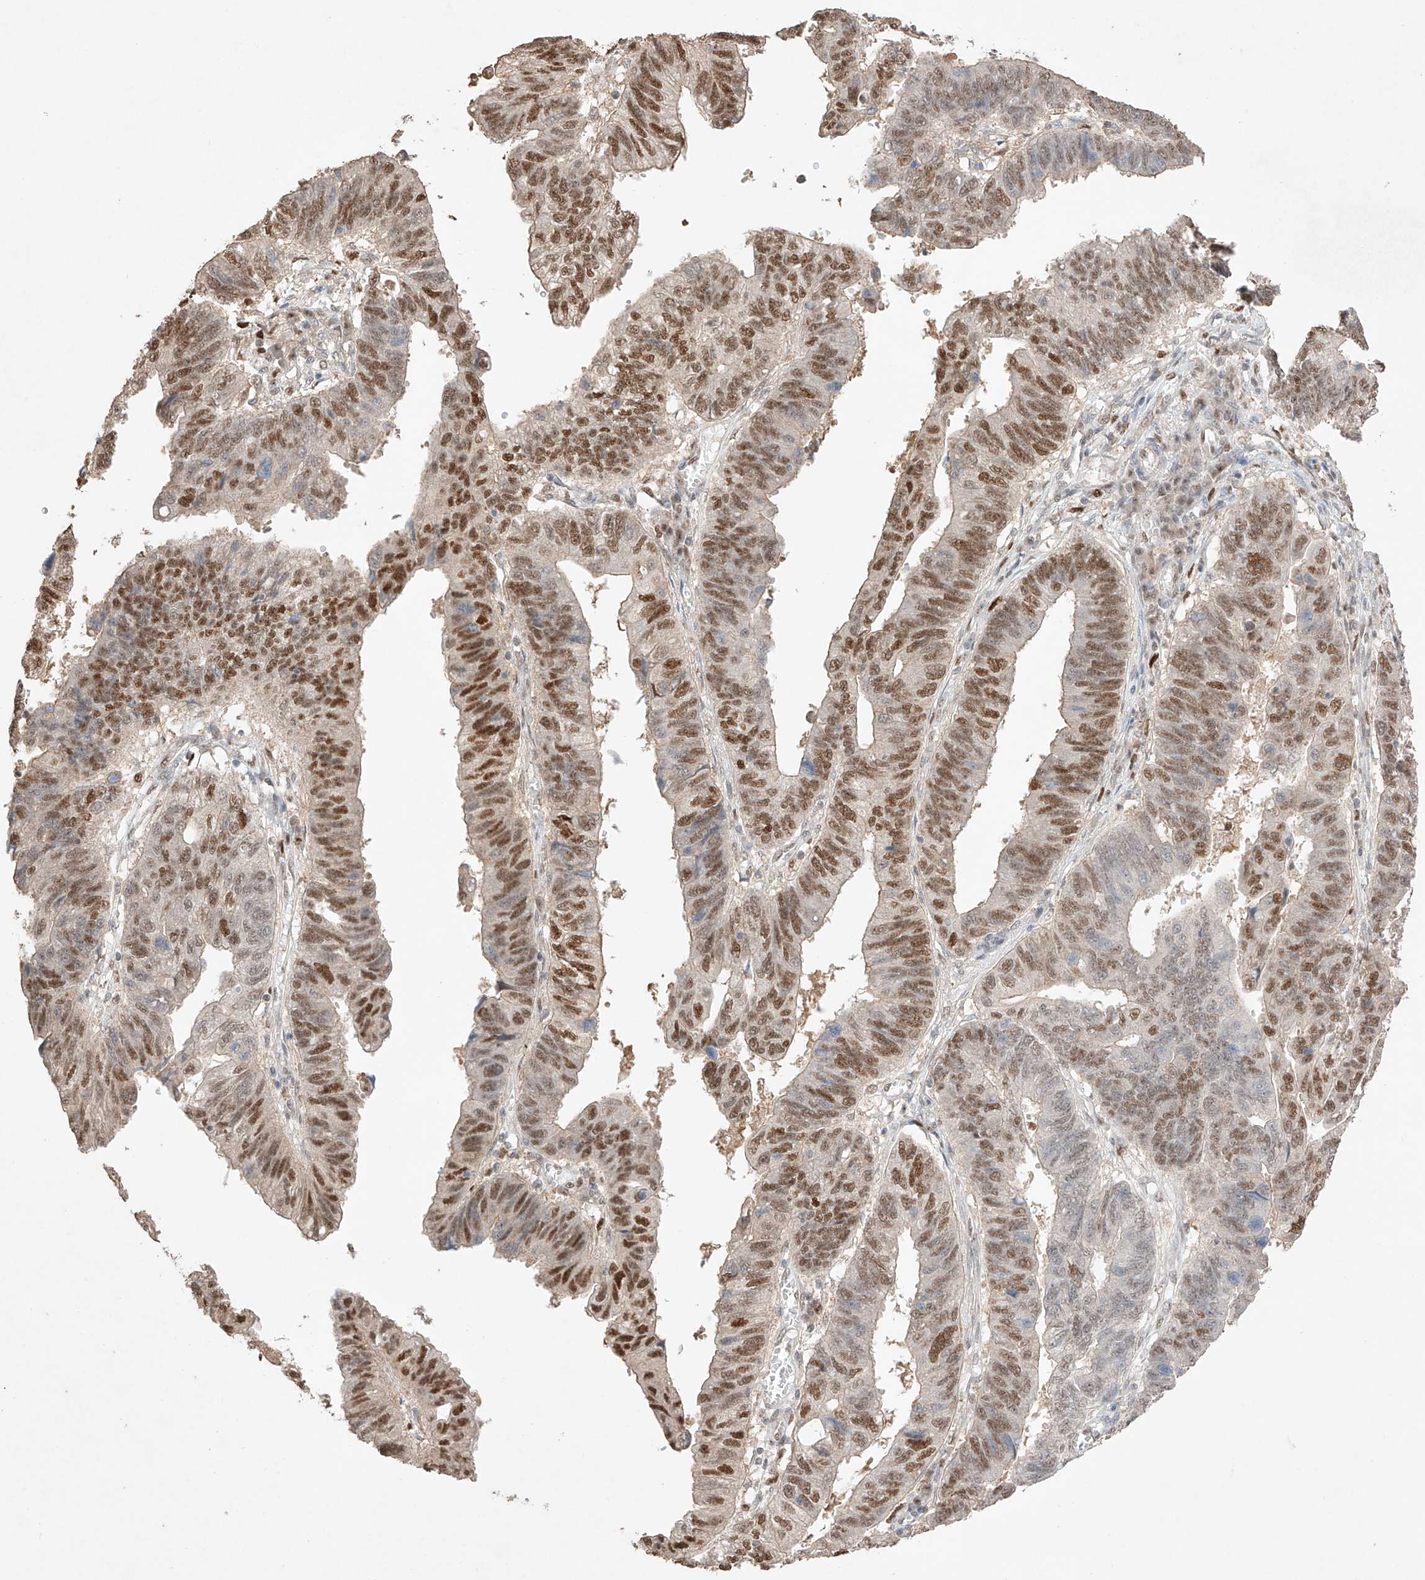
{"staining": {"intensity": "moderate", "quantity": ">75%", "location": "nuclear"}, "tissue": "stomach cancer", "cell_type": "Tumor cells", "image_type": "cancer", "snomed": [{"axis": "morphology", "description": "Adenocarcinoma, NOS"}, {"axis": "topography", "description": "Stomach"}], "caption": "DAB (3,3'-diaminobenzidine) immunohistochemical staining of stomach cancer exhibits moderate nuclear protein staining in approximately >75% of tumor cells.", "gene": "APIP", "patient": {"sex": "male", "age": 59}}